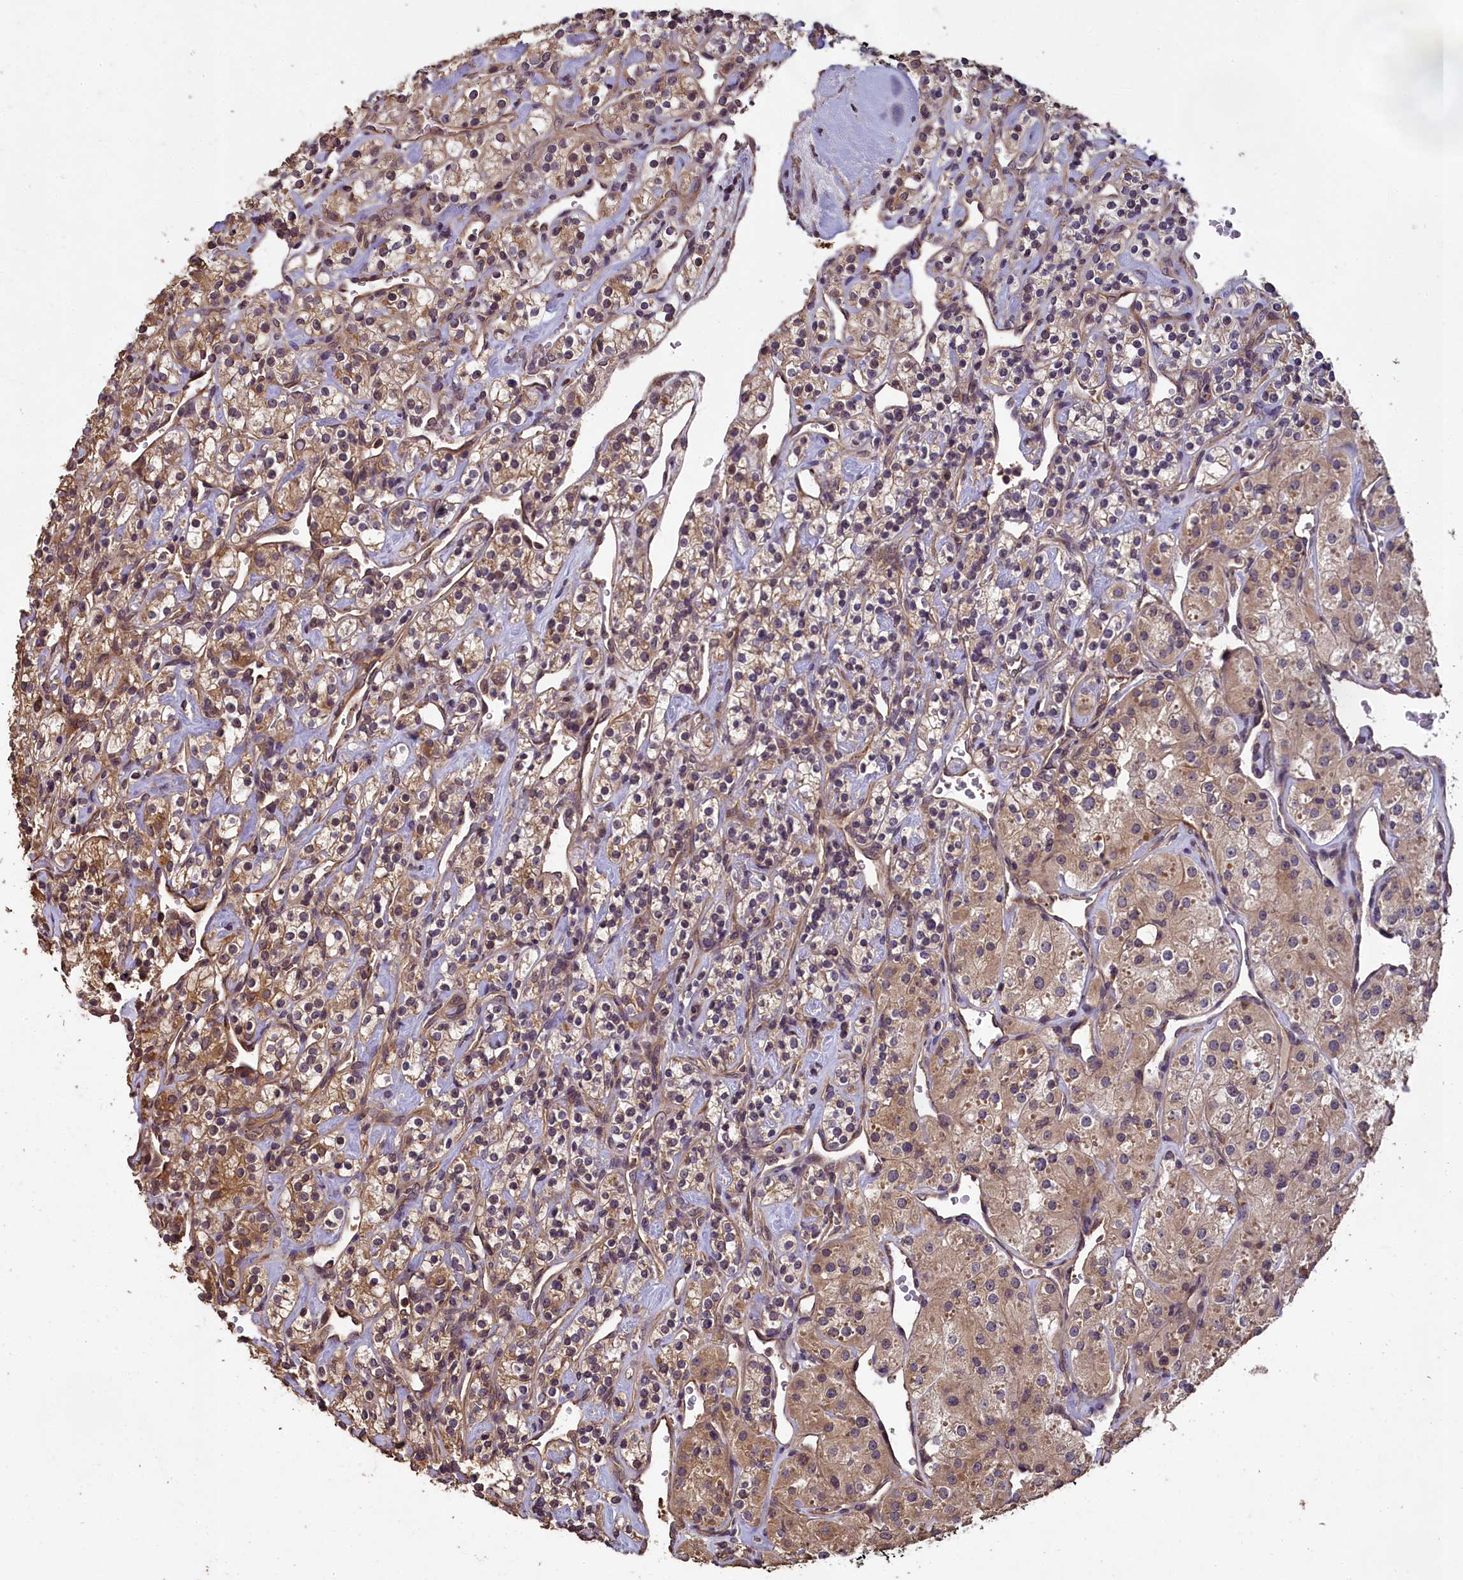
{"staining": {"intensity": "weak", "quantity": "25%-75%", "location": "cytoplasmic/membranous"}, "tissue": "renal cancer", "cell_type": "Tumor cells", "image_type": "cancer", "snomed": [{"axis": "morphology", "description": "Adenocarcinoma, NOS"}, {"axis": "topography", "description": "Kidney"}], "caption": "About 25%-75% of tumor cells in human adenocarcinoma (renal) reveal weak cytoplasmic/membranous protein positivity as visualized by brown immunohistochemical staining.", "gene": "CHD9", "patient": {"sex": "male", "age": 77}}